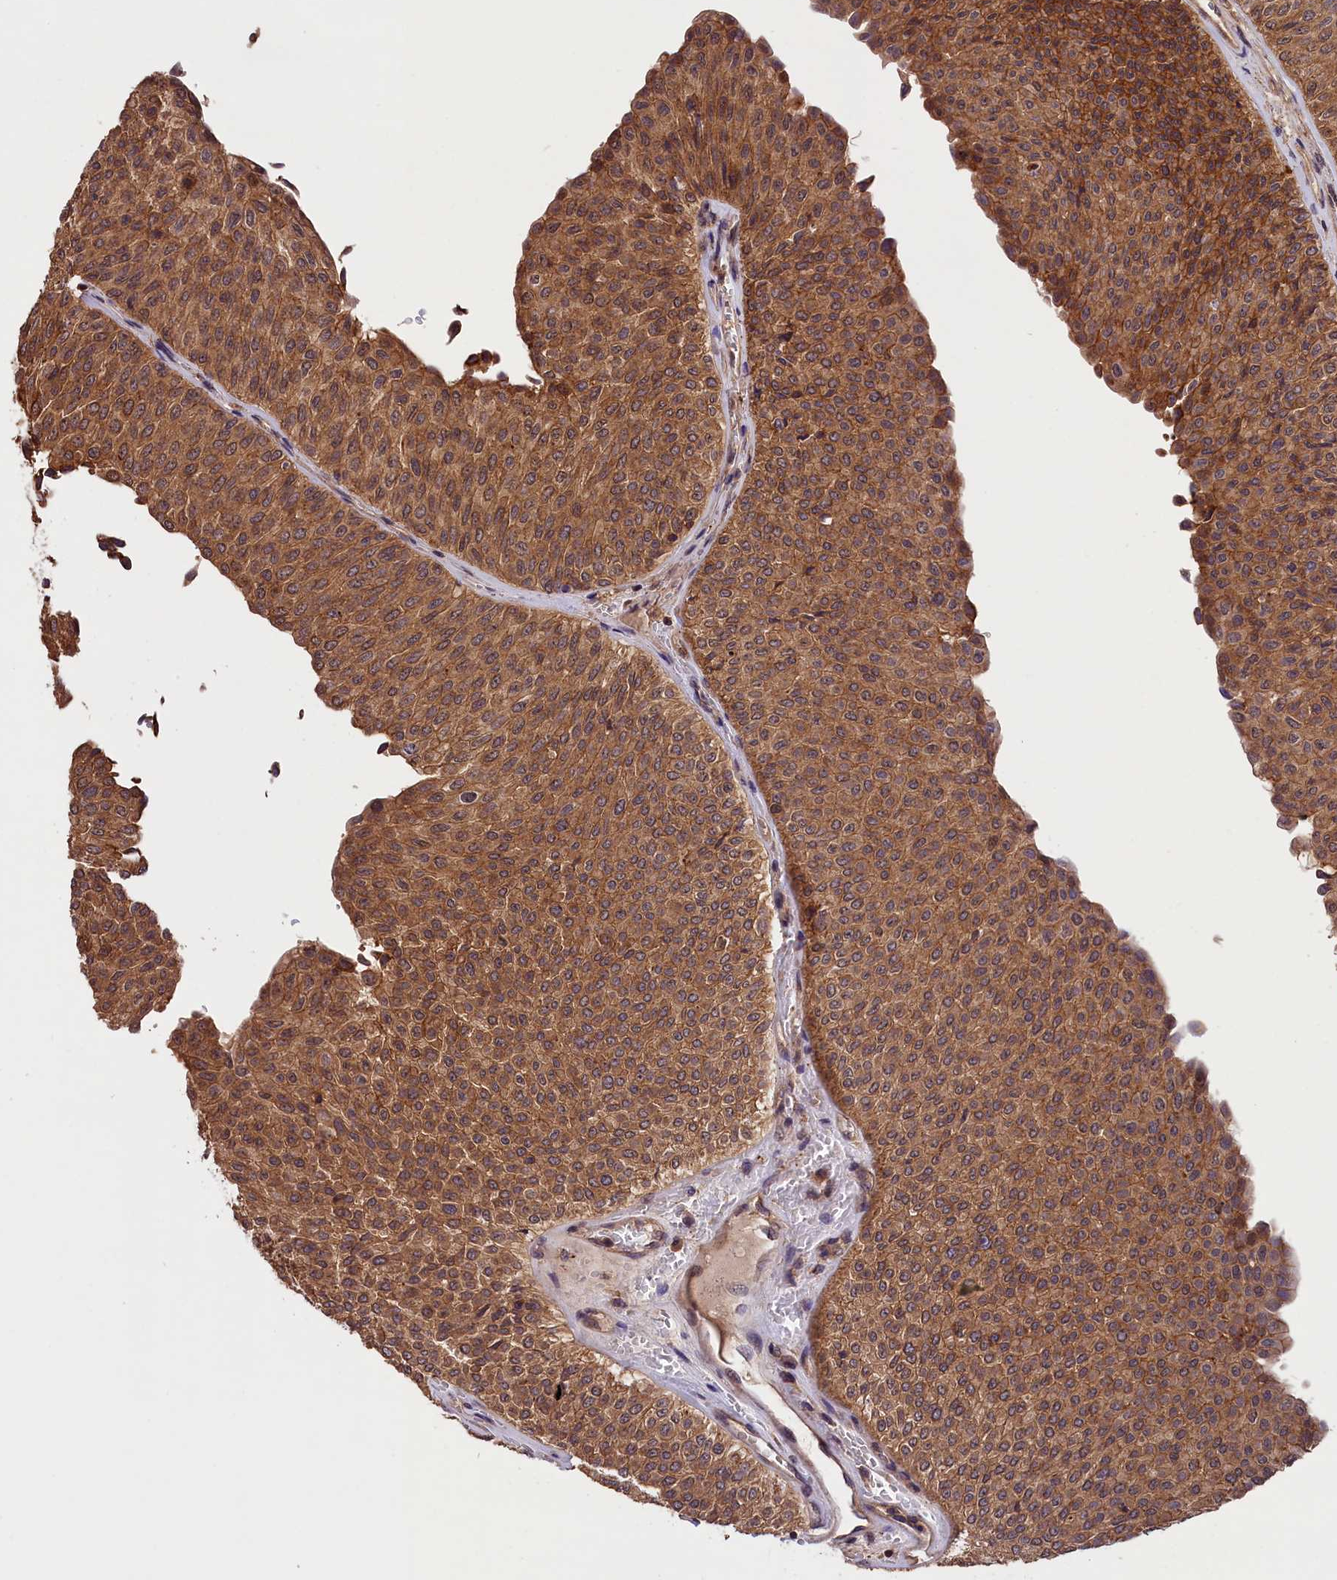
{"staining": {"intensity": "moderate", "quantity": "25%-75%", "location": "cytoplasmic/membranous"}, "tissue": "urothelial cancer", "cell_type": "Tumor cells", "image_type": "cancer", "snomed": [{"axis": "morphology", "description": "Urothelial carcinoma, Low grade"}, {"axis": "topography", "description": "Urinary bladder"}], "caption": "Protein expression analysis of human urothelial carcinoma (low-grade) reveals moderate cytoplasmic/membranous expression in approximately 25%-75% of tumor cells.", "gene": "IST1", "patient": {"sex": "male", "age": 78}}